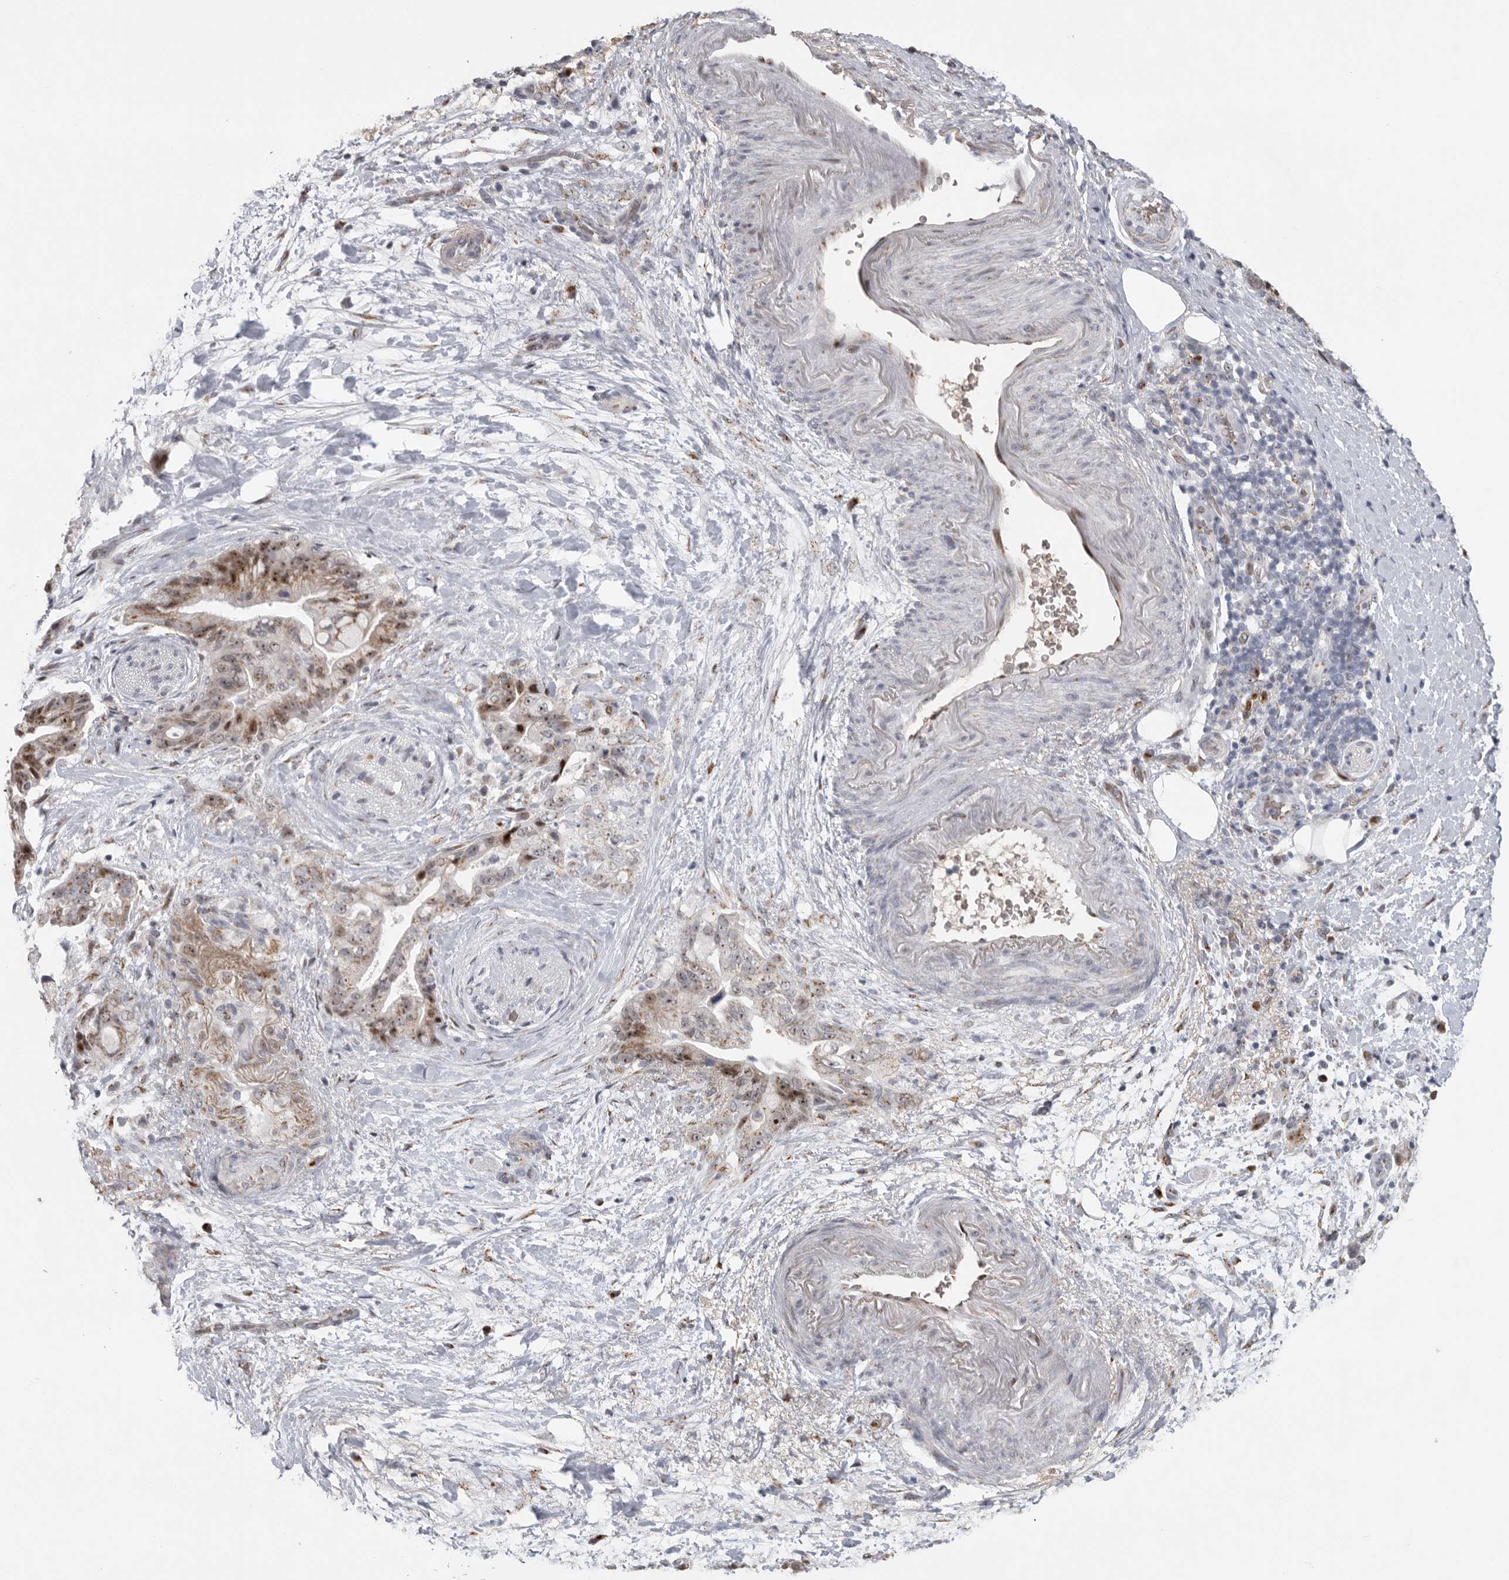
{"staining": {"intensity": "moderate", "quantity": "25%-75%", "location": "cytoplasmic/membranous,nuclear"}, "tissue": "pancreatic cancer", "cell_type": "Tumor cells", "image_type": "cancer", "snomed": [{"axis": "morphology", "description": "Adenocarcinoma, NOS"}, {"axis": "topography", "description": "Pancreas"}], "caption": "Immunohistochemical staining of human adenocarcinoma (pancreatic) demonstrates medium levels of moderate cytoplasmic/membranous and nuclear protein positivity in approximately 25%-75% of tumor cells.", "gene": "PCMTD1", "patient": {"sex": "male", "age": 59}}